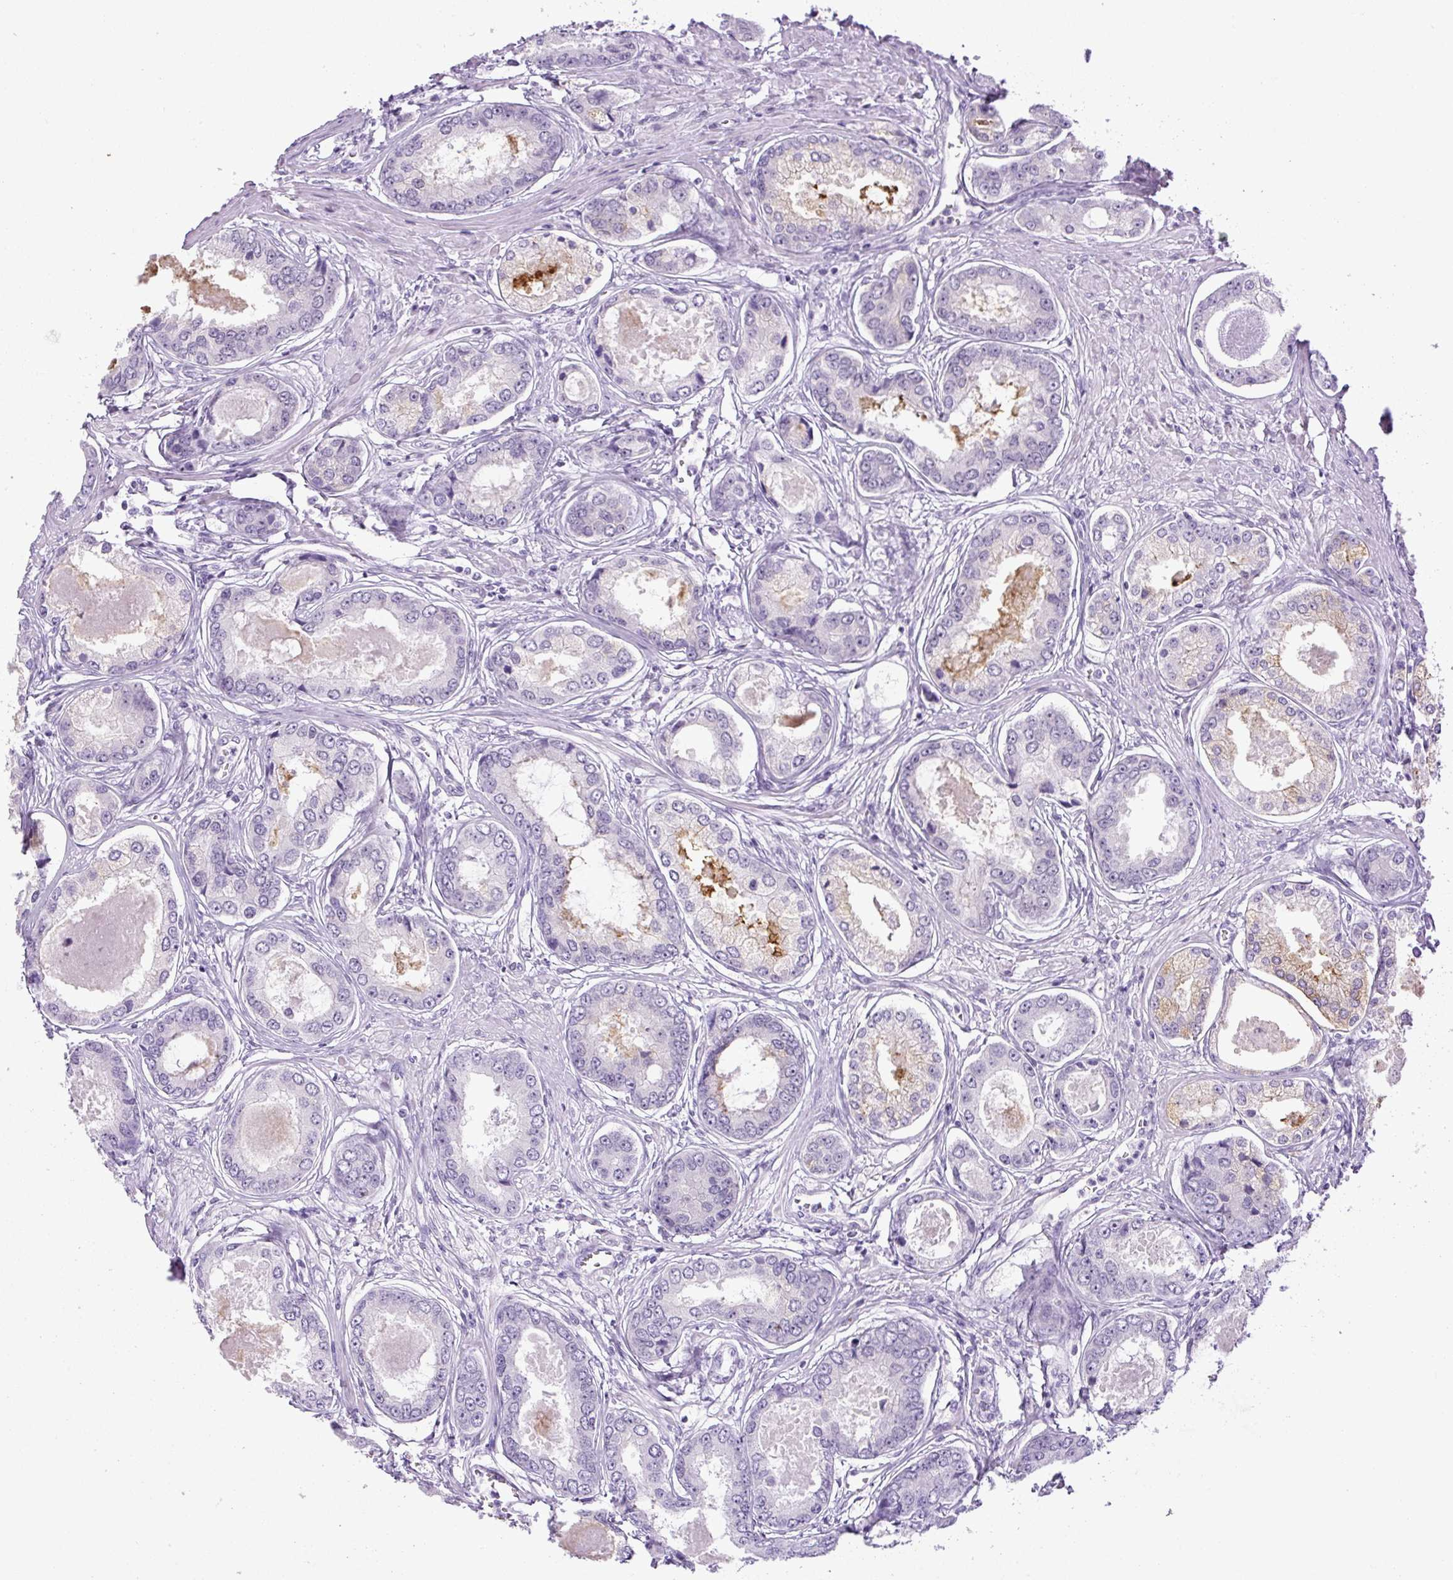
{"staining": {"intensity": "negative", "quantity": "none", "location": "none"}, "tissue": "prostate cancer", "cell_type": "Tumor cells", "image_type": "cancer", "snomed": [{"axis": "morphology", "description": "Adenocarcinoma, Low grade"}, {"axis": "topography", "description": "Prostate"}], "caption": "Tumor cells are negative for protein expression in human prostate cancer (low-grade adenocarcinoma).", "gene": "RHBDD2", "patient": {"sex": "male", "age": 68}}